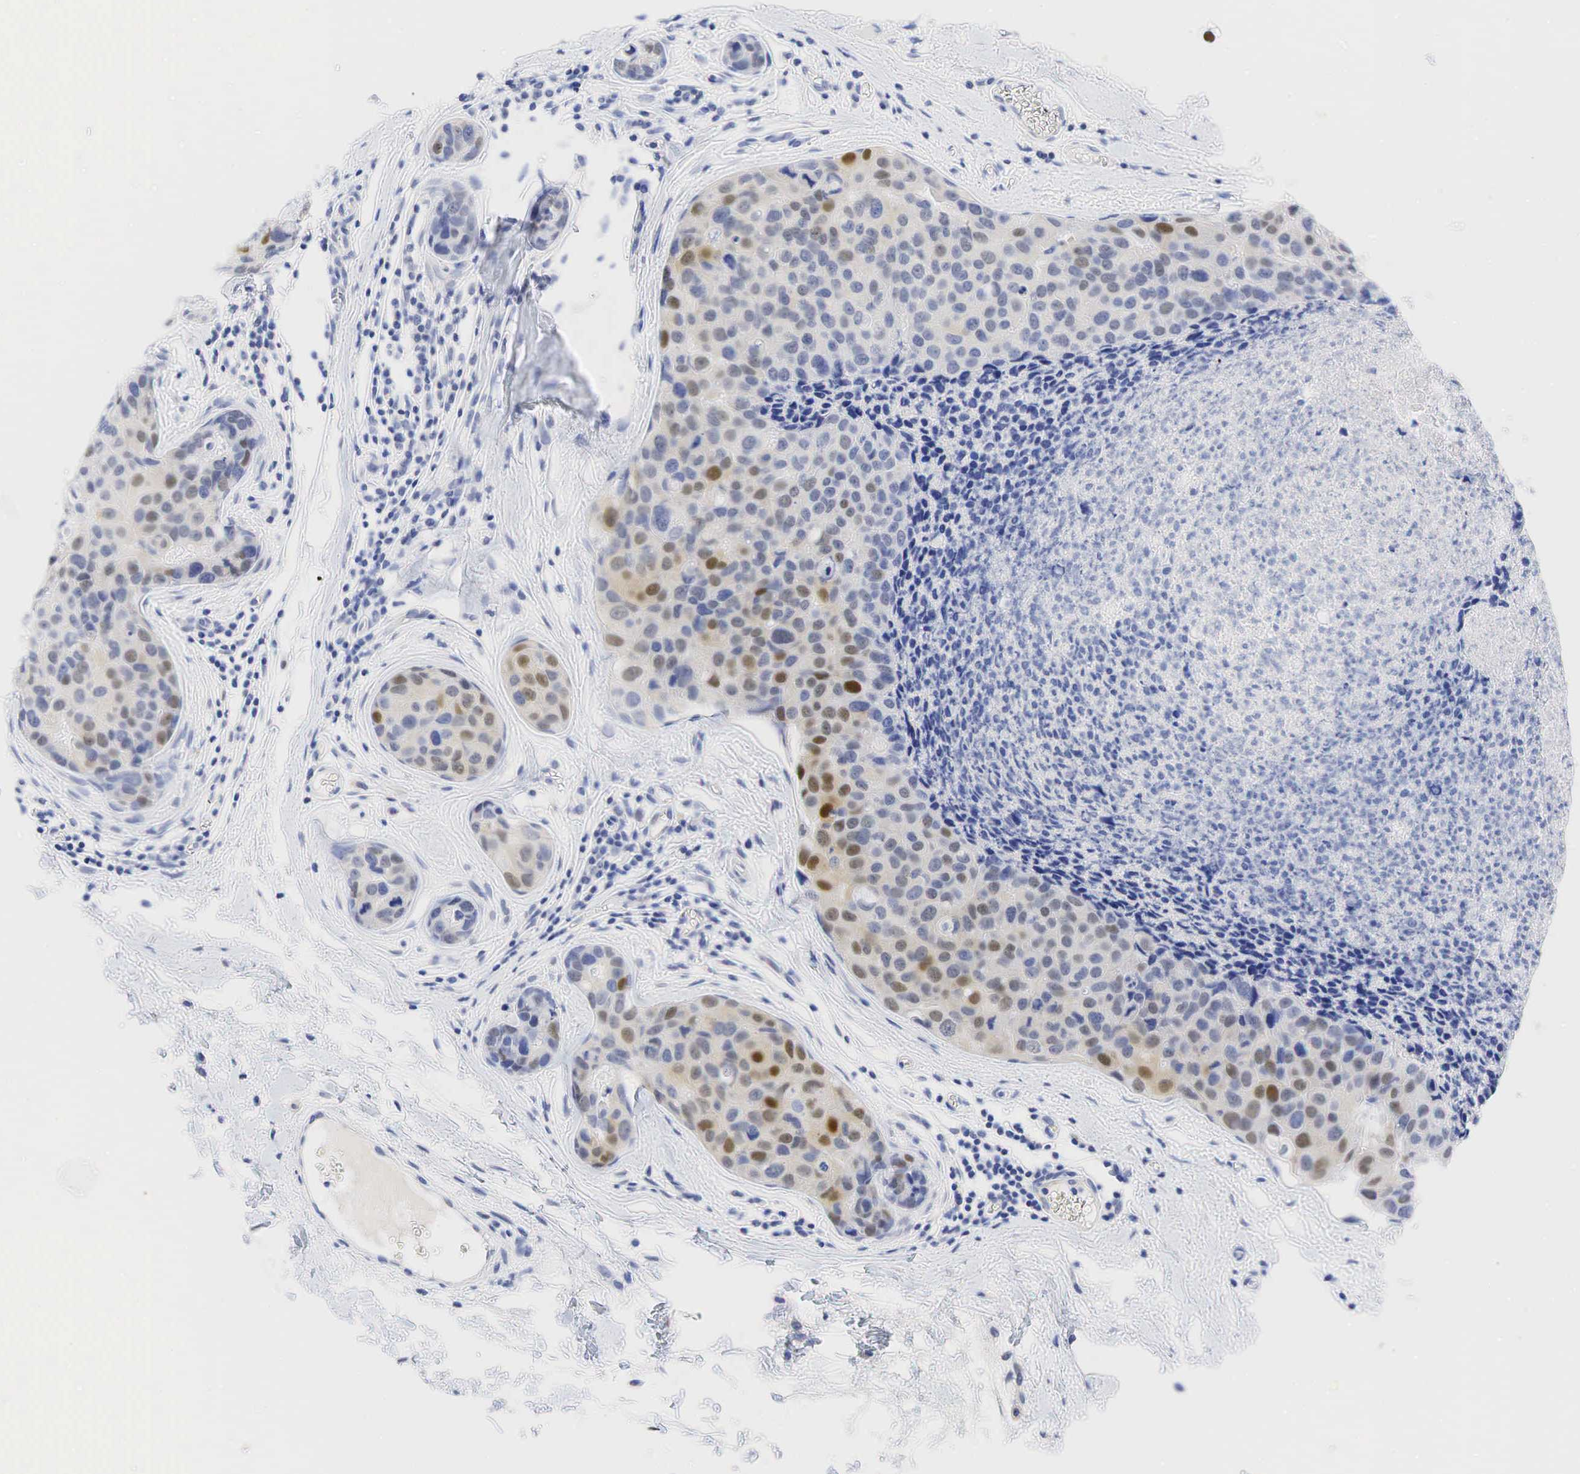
{"staining": {"intensity": "moderate", "quantity": "25%-75%", "location": "nuclear"}, "tissue": "breast cancer", "cell_type": "Tumor cells", "image_type": "cancer", "snomed": [{"axis": "morphology", "description": "Duct carcinoma"}, {"axis": "topography", "description": "Breast"}], "caption": "This histopathology image shows immunohistochemistry staining of intraductal carcinoma (breast), with medium moderate nuclear positivity in about 25%-75% of tumor cells.", "gene": "AR", "patient": {"sex": "female", "age": 24}}